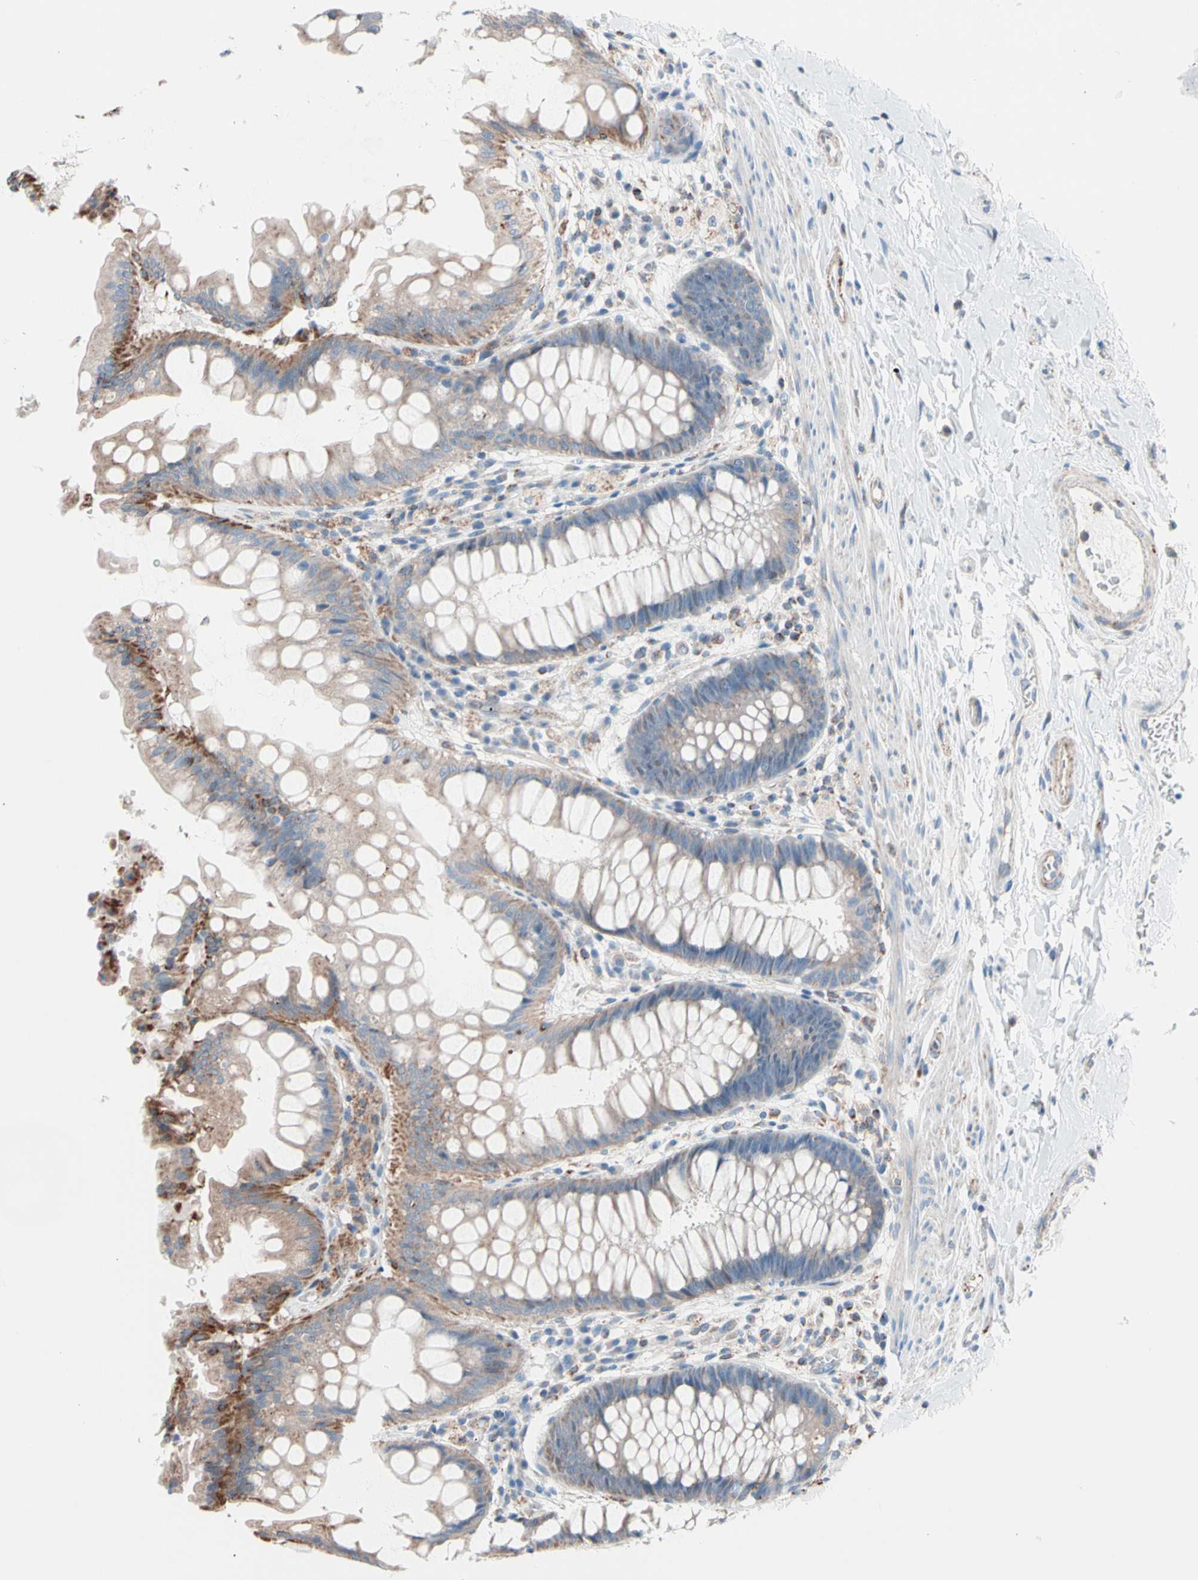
{"staining": {"intensity": "moderate", "quantity": "25%-75%", "location": "cytoplasmic/membranous"}, "tissue": "rectum", "cell_type": "Glandular cells", "image_type": "normal", "snomed": [{"axis": "morphology", "description": "Normal tissue, NOS"}, {"axis": "topography", "description": "Rectum"}], "caption": "Protein expression analysis of normal human rectum reveals moderate cytoplasmic/membranous staining in about 25%-75% of glandular cells.", "gene": "HK1", "patient": {"sex": "female", "age": 46}}